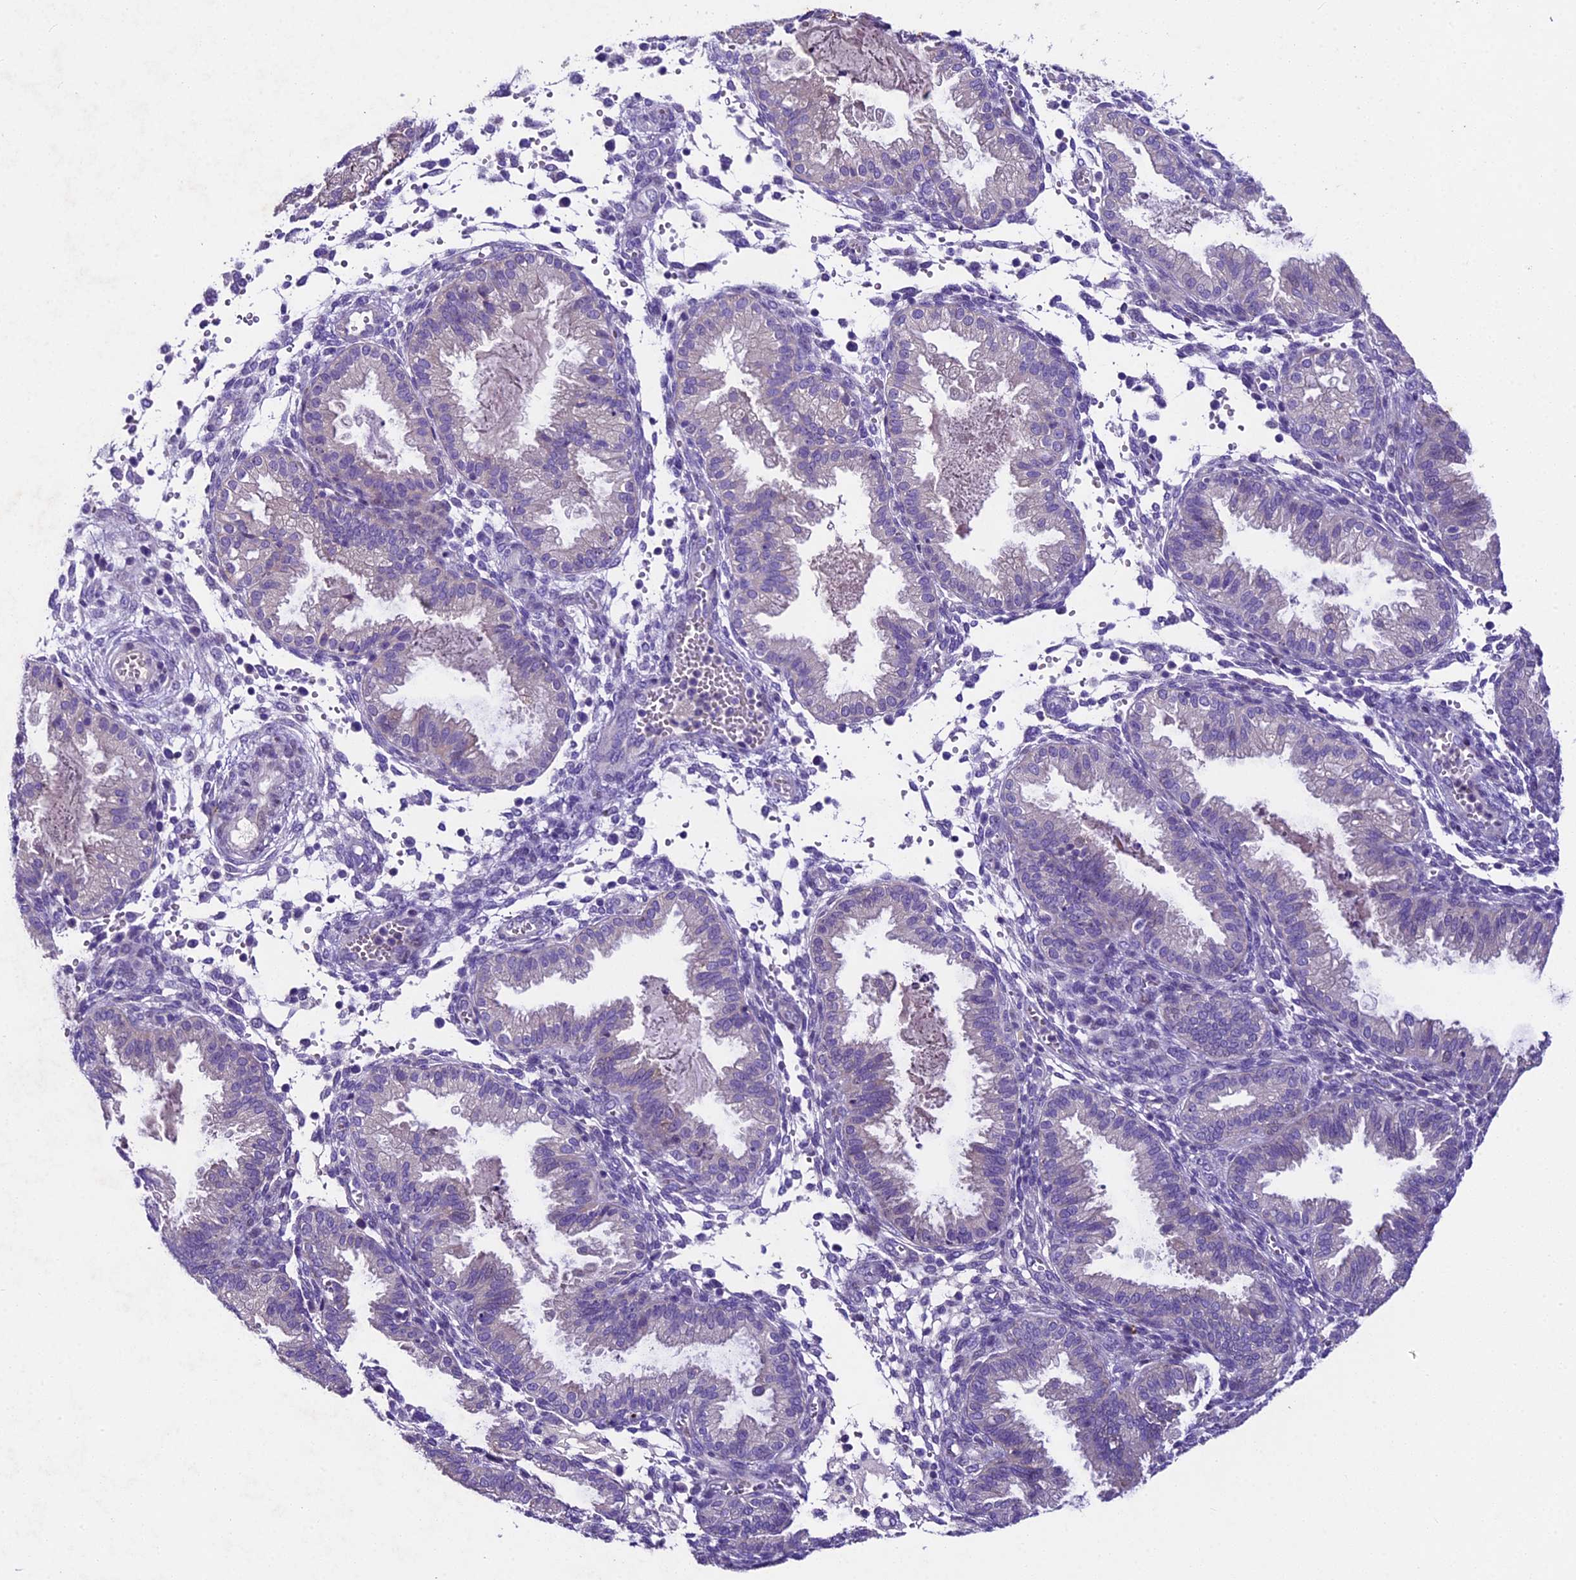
{"staining": {"intensity": "negative", "quantity": "none", "location": "none"}, "tissue": "endometrium", "cell_type": "Cells in endometrial stroma", "image_type": "normal", "snomed": [{"axis": "morphology", "description": "Normal tissue, NOS"}, {"axis": "topography", "description": "Endometrium"}], "caption": "Endometrium was stained to show a protein in brown. There is no significant expression in cells in endometrial stroma. Brightfield microscopy of immunohistochemistry (IHC) stained with DAB (3,3'-diaminobenzidine) (brown) and hematoxylin (blue), captured at high magnification.", "gene": "IFT140", "patient": {"sex": "female", "age": 33}}